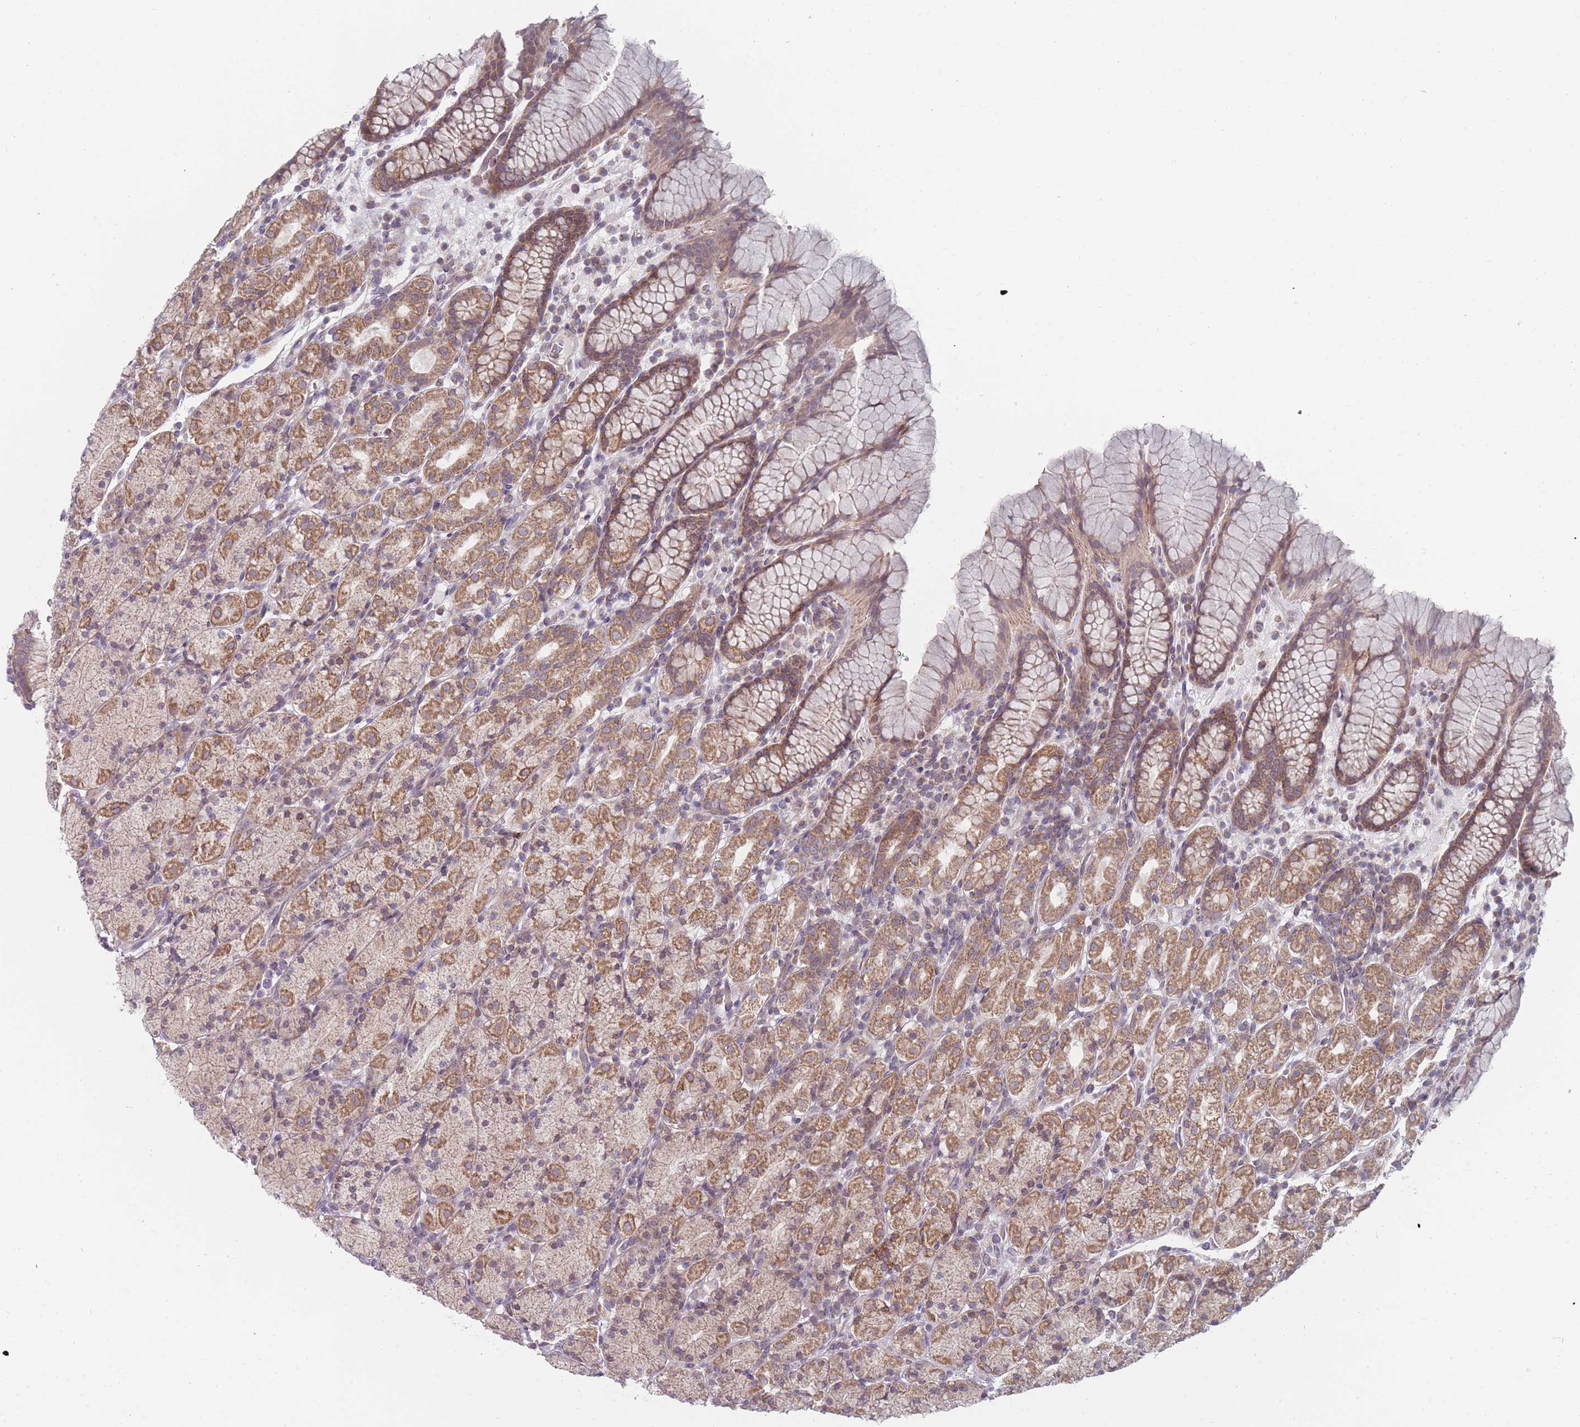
{"staining": {"intensity": "moderate", "quantity": ">75%", "location": "cytoplasmic/membranous"}, "tissue": "stomach", "cell_type": "Glandular cells", "image_type": "normal", "snomed": [{"axis": "morphology", "description": "Normal tissue, NOS"}, {"axis": "topography", "description": "Stomach, upper"}, {"axis": "topography", "description": "Stomach"}], "caption": "DAB immunohistochemical staining of benign stomach displays moderate cytoplasmic/membranous protein staining in about >75% of glandular cells.", "gene": "PCDH12", "patient": {"sex": "male", "age": 62}}